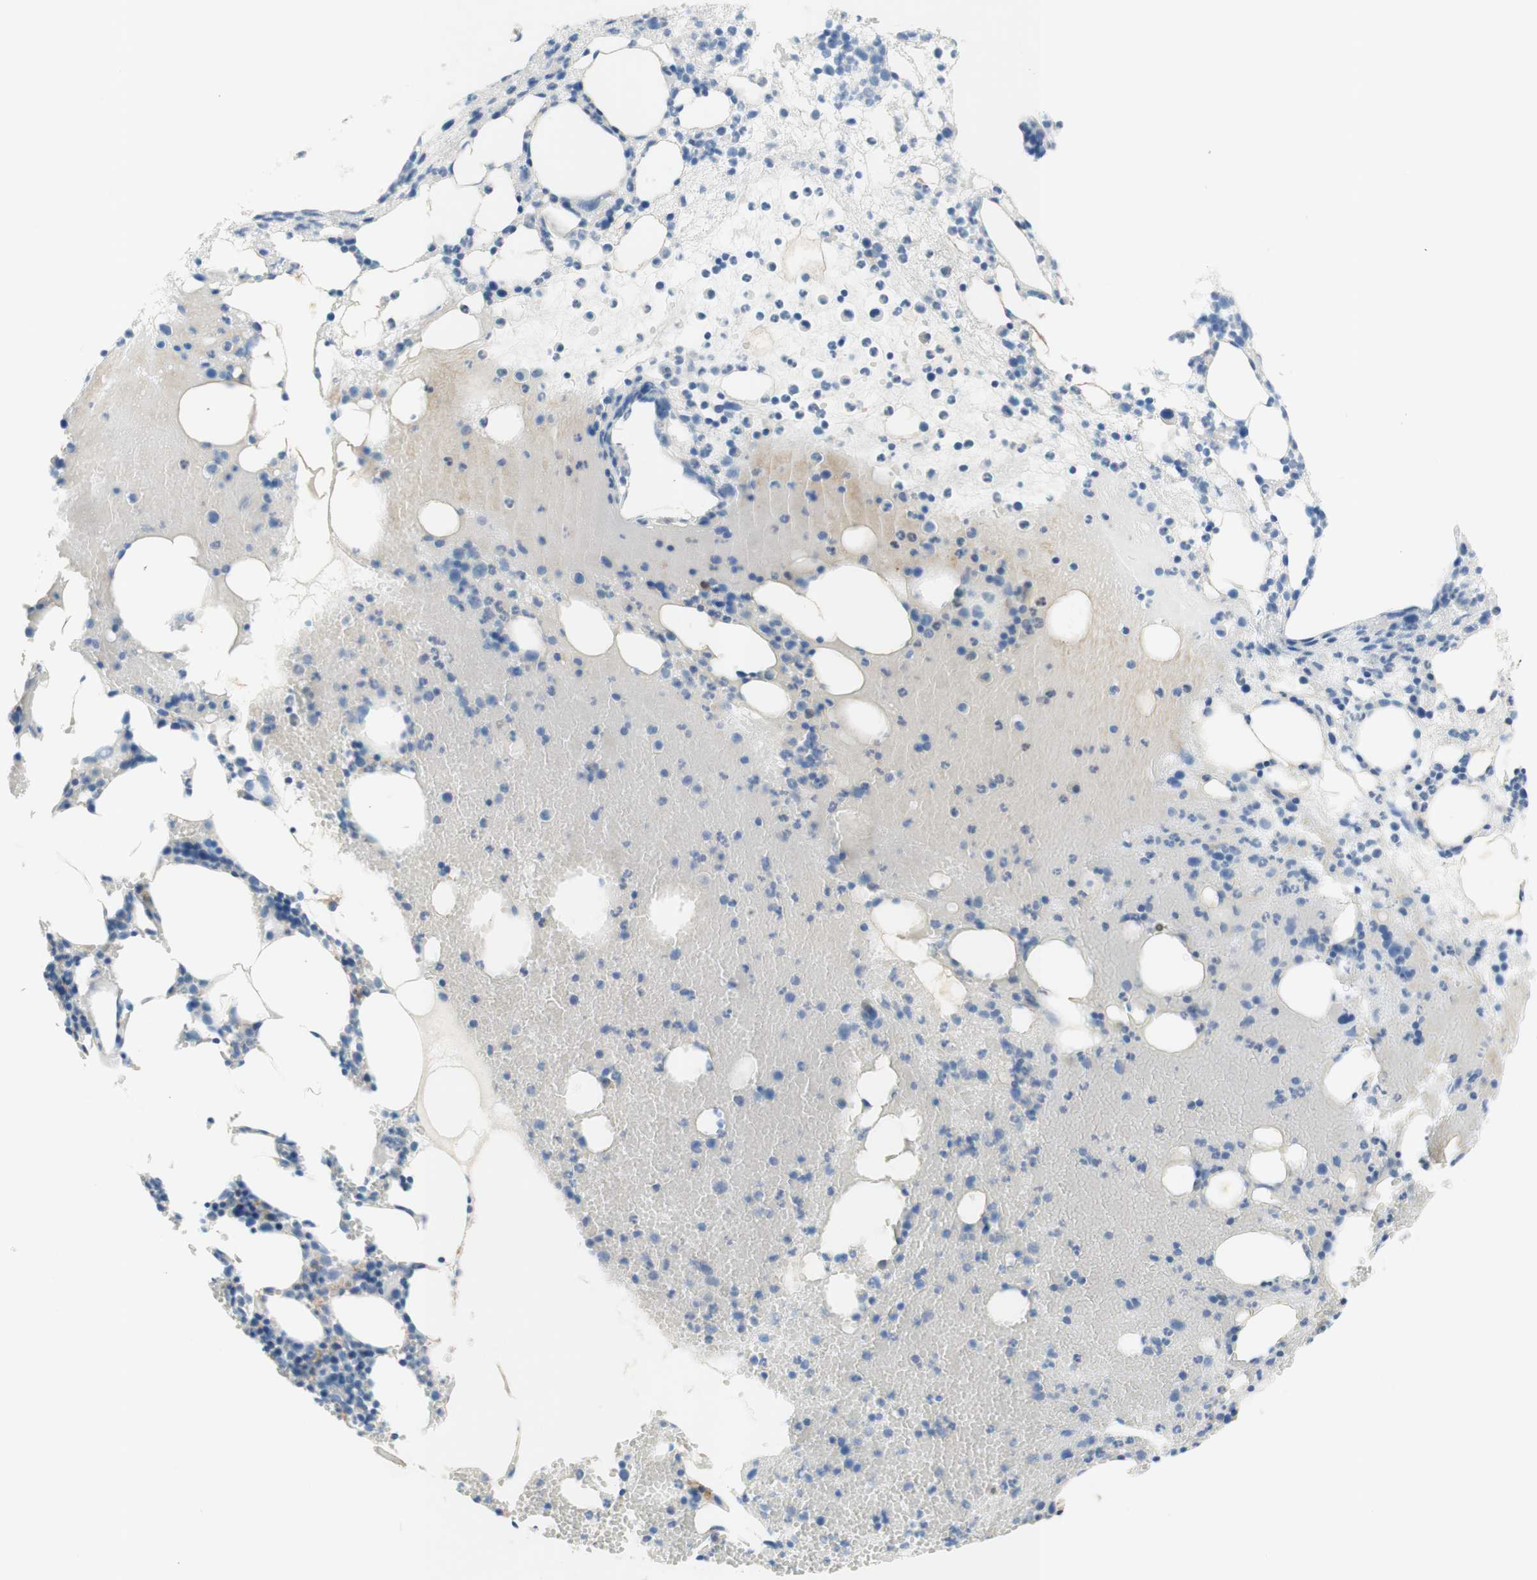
{"staining": {"intensity": "weak", "quantity": "<25%", "location": "cytoplasmic/membranous"}, "tissue": "bone marrow", "cell_type": "Hematopoietic cells", "image_type": "normal", "snomed": [{"axis": "morphology", "description": "Normal tissue, NOS"}, {"axis": "morphology", "description": "Inflammation, NOS"}, {"axis": "topography", "description": "Bone marrow"}], "caption": "This is an IHC micrograph of normal human bone marrow. There is no positivity in hematopoietic cells.", "gene": "POLR2J3", "patient": {"sex": "female", "age": 79}}